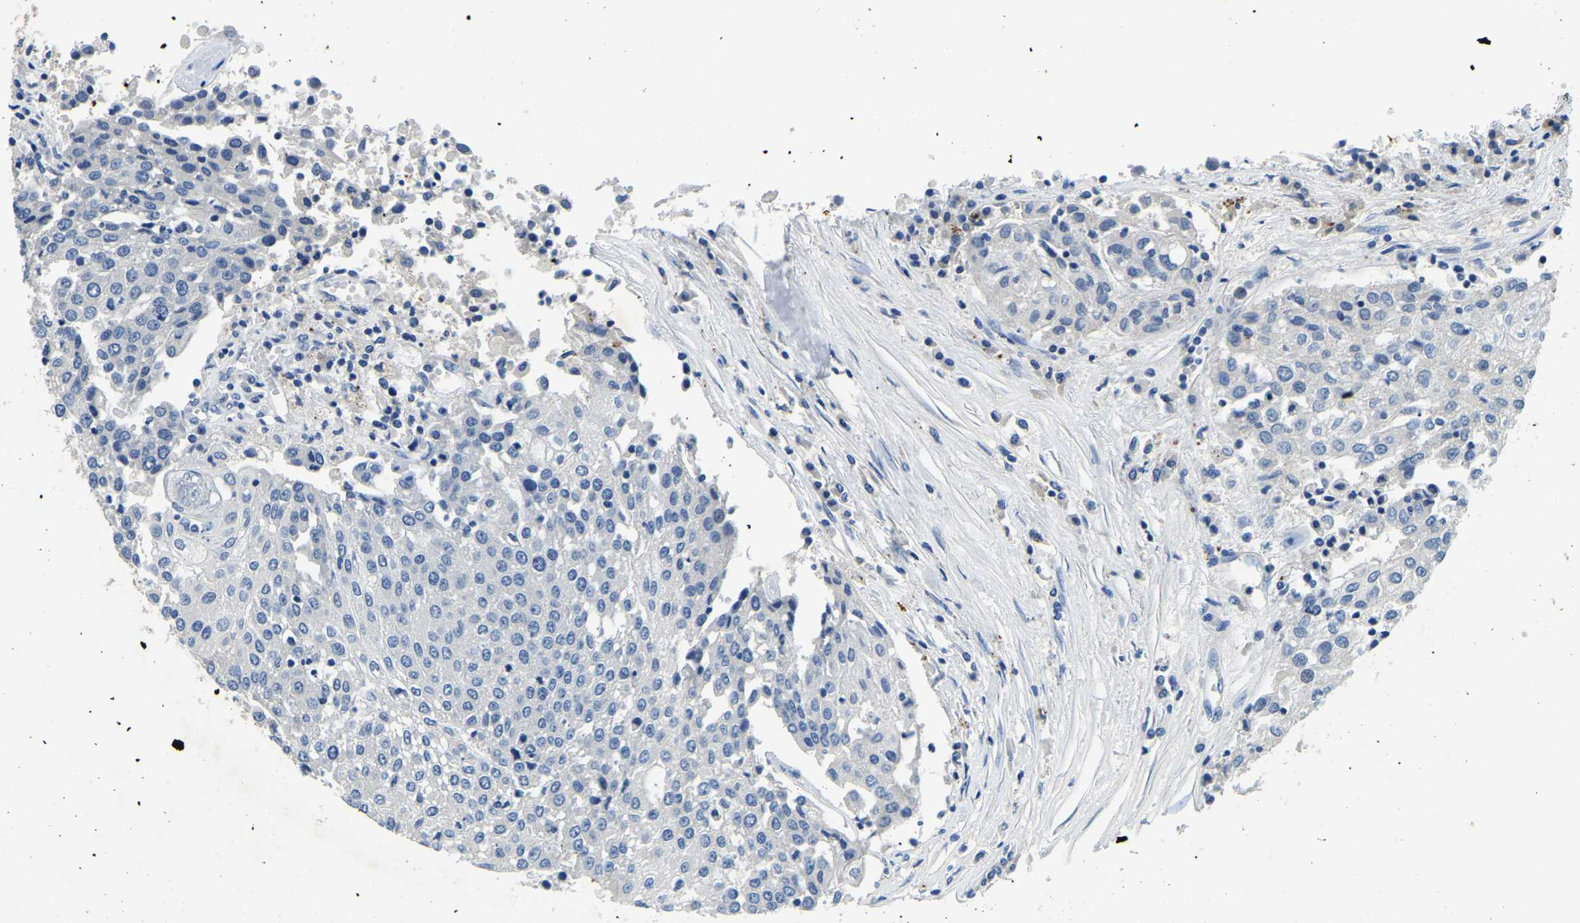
{"staining": {"intensity": "negative", "quantity": "none", "location": "none"}, "tissue": "urothelial cancer", "cell_type": "Tumor cells", "image_type": "cancer", "snomed": [{"axis": "morphology", "description": "Urothelial carcinoma, High grade"}, {"axis": "topography", "description": "Urinary bladder"}], "caption": "This is an immunohistochemistry (IHC) photomicrograph of human urothelial cancer. There is no staining in tumor cells.", "gene": "UBN2", "patient": {"sex": "female", "age": 85}}